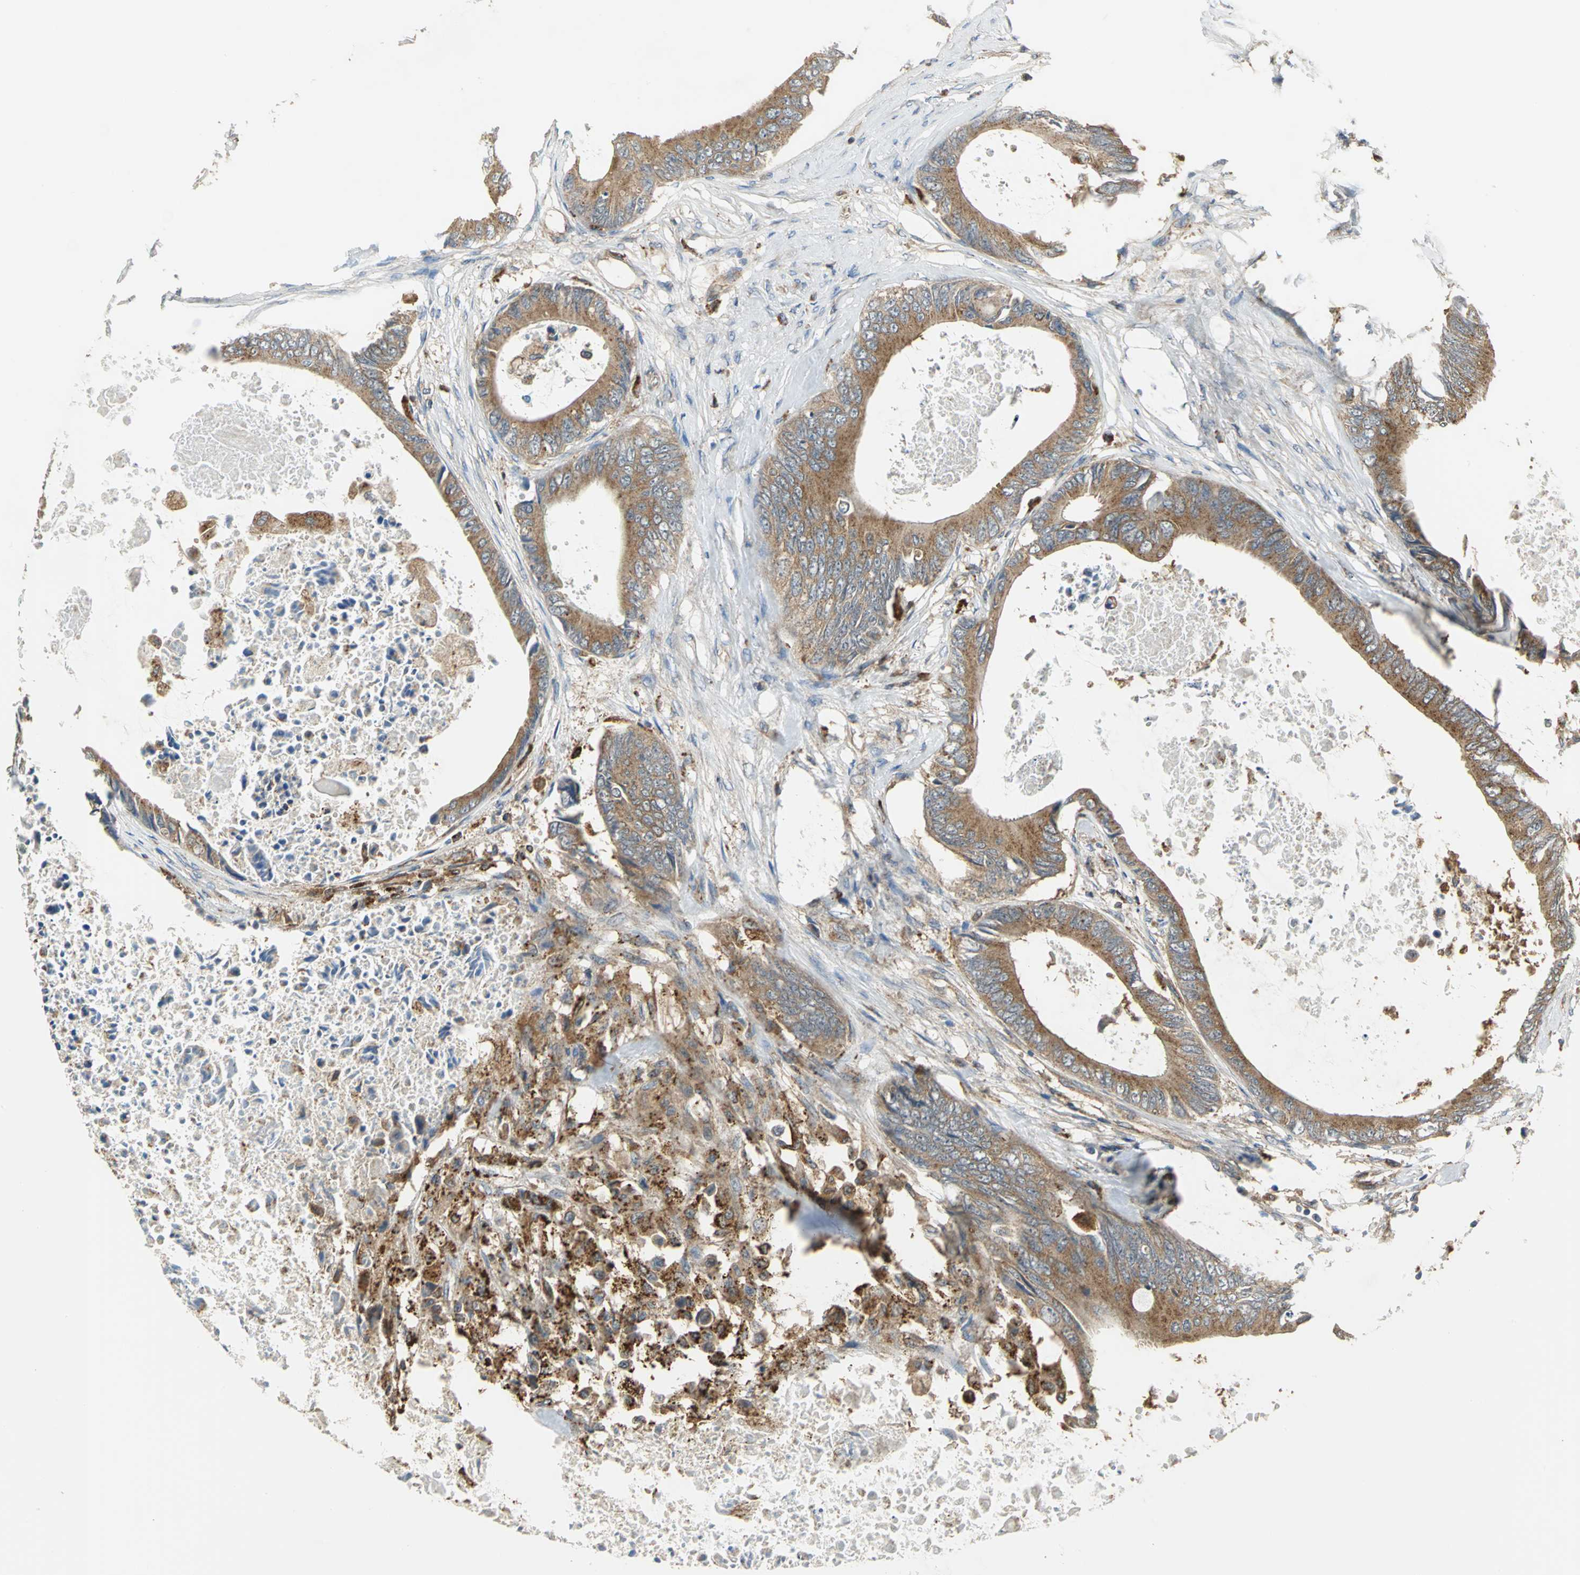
{"staining": {"intensity": "moderate", "quantity": ">75%", "location": "cytoplasmic/membranous"}, "tissue": "colorectal cancer", "cell_type": "Tumor cells", "image_type": "cancer", "snomed": [{"axis": "morphology", "description": "Normal tissue, NOS"}, {"axis": "morphology", "description": "Adenocarcinoma, NOS"}, {"axis": "topography", "description": "Rectum"}, {"axis": "topography", "description": "Peripheral nerve tissue"}], "caption": "Human colorectal cancer (adenocarcinoma) stained with a brown dye exhibits moderate cytoplasmic/membranous positive expression in approximately >75% of tumor cells.", "gene": "DIAPH2", "patient": {"sex": "female", "age": 77}}